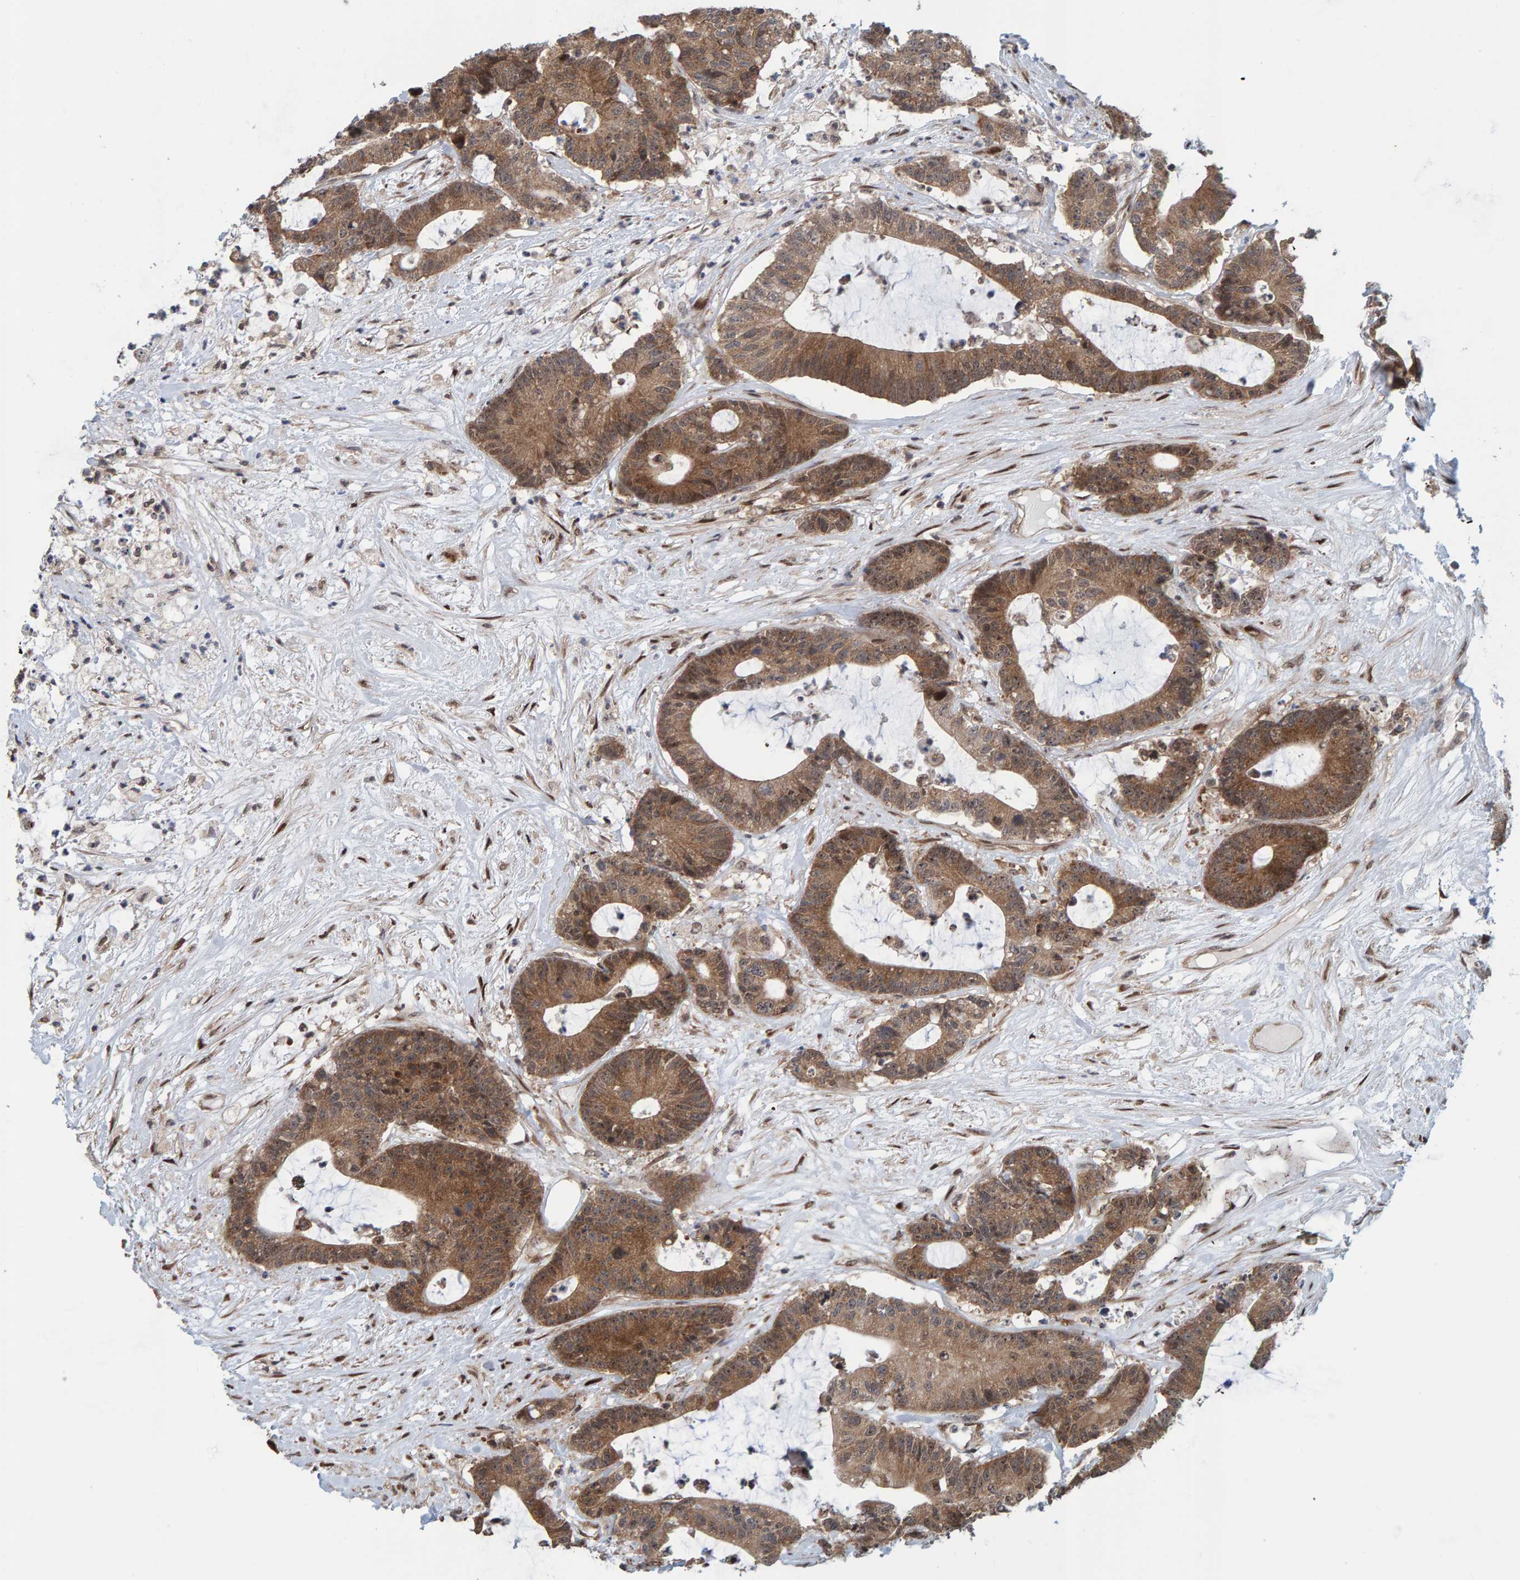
{"staining": {"intensity": "moderate", "quantity": ">75%", "location": "cytoplasmic/membranous"}, "tissue": "colorectal cancer", "cell_type": "Tumor cells", "image_type": "cancer", "snomed": [{"axis": "morphology", "description": "Adenocarcinoma, NOS"}, {"axis": "topography", "description": "Colon"}], "caption": "Immunohistochemical staining of colorectal cancer (adenocarcinoma) exhibits medium levels of moderate cytoplasmic/membranous protein positivity in approximately >75% of tumor cells. (DAB (3,3'-diaminobenzidine) = brown stain, brightfield microscopy at high magnification).", "gene": "ZNF366", "patient": {"sex": "female", "age": 84}}